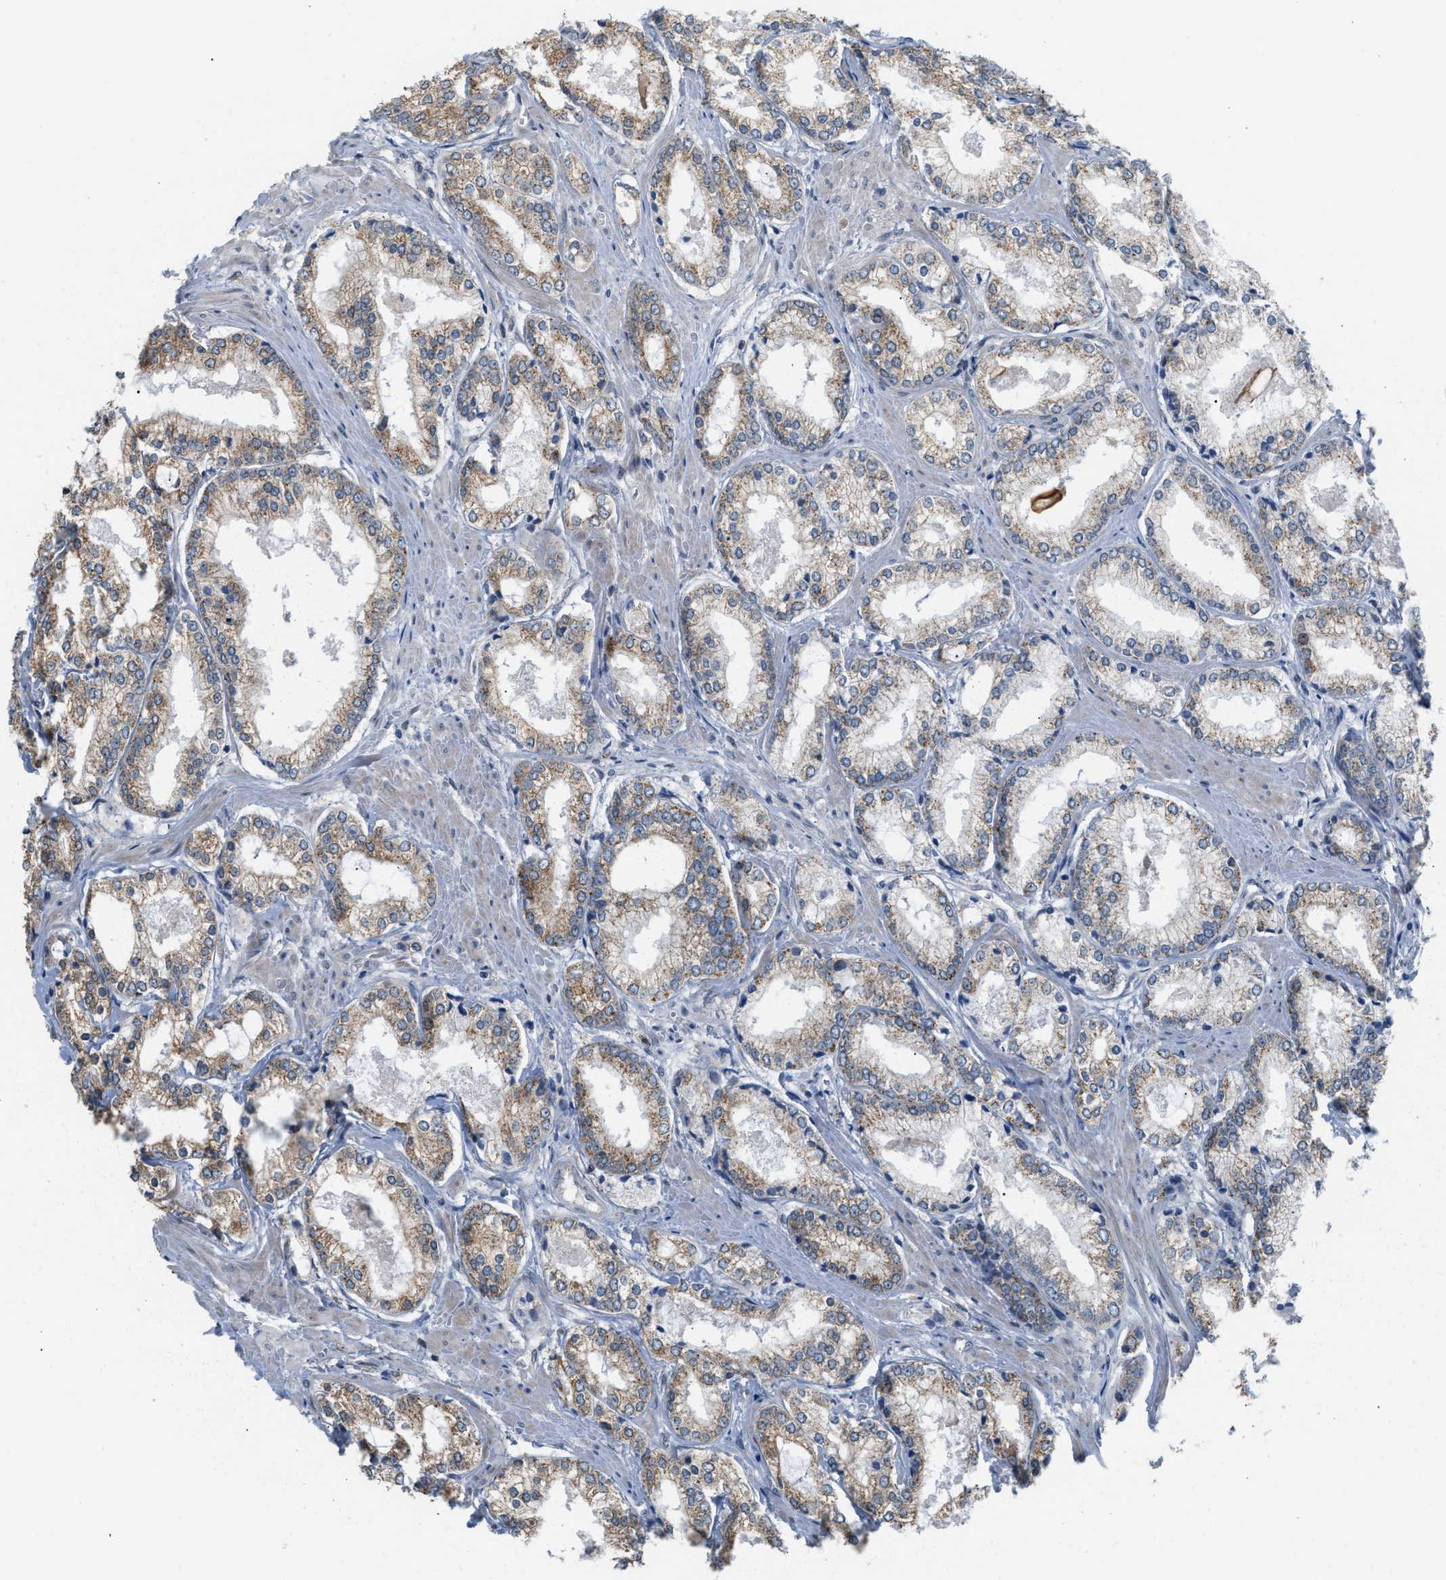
{"staining": {"intensity": "moderate", "quantity": "25%-75%", "location": "cytoplasmic/membranous"}, "tissue": "prostate cancer", "cell_type": "Tumor cells", "image_type": "cancer", "snomed": [{"axis": "morphology", "description": "Adenocarcinoma, Low grade"}, {"axis": "topography", "description": "Prostate"}], "caption": "Immunohistochemical staining of human prostate cancer displays moderate cytoplasmic/membranous protein positivity in approximately 25%-75% of tumor cells. The staining is performed using DAB brown chromogen to label protein expression. The nuclei are counter-stained blue using hematoxylin.", "gene": "KCNMB2", "patient": {"sex": "male", "age": 64}}